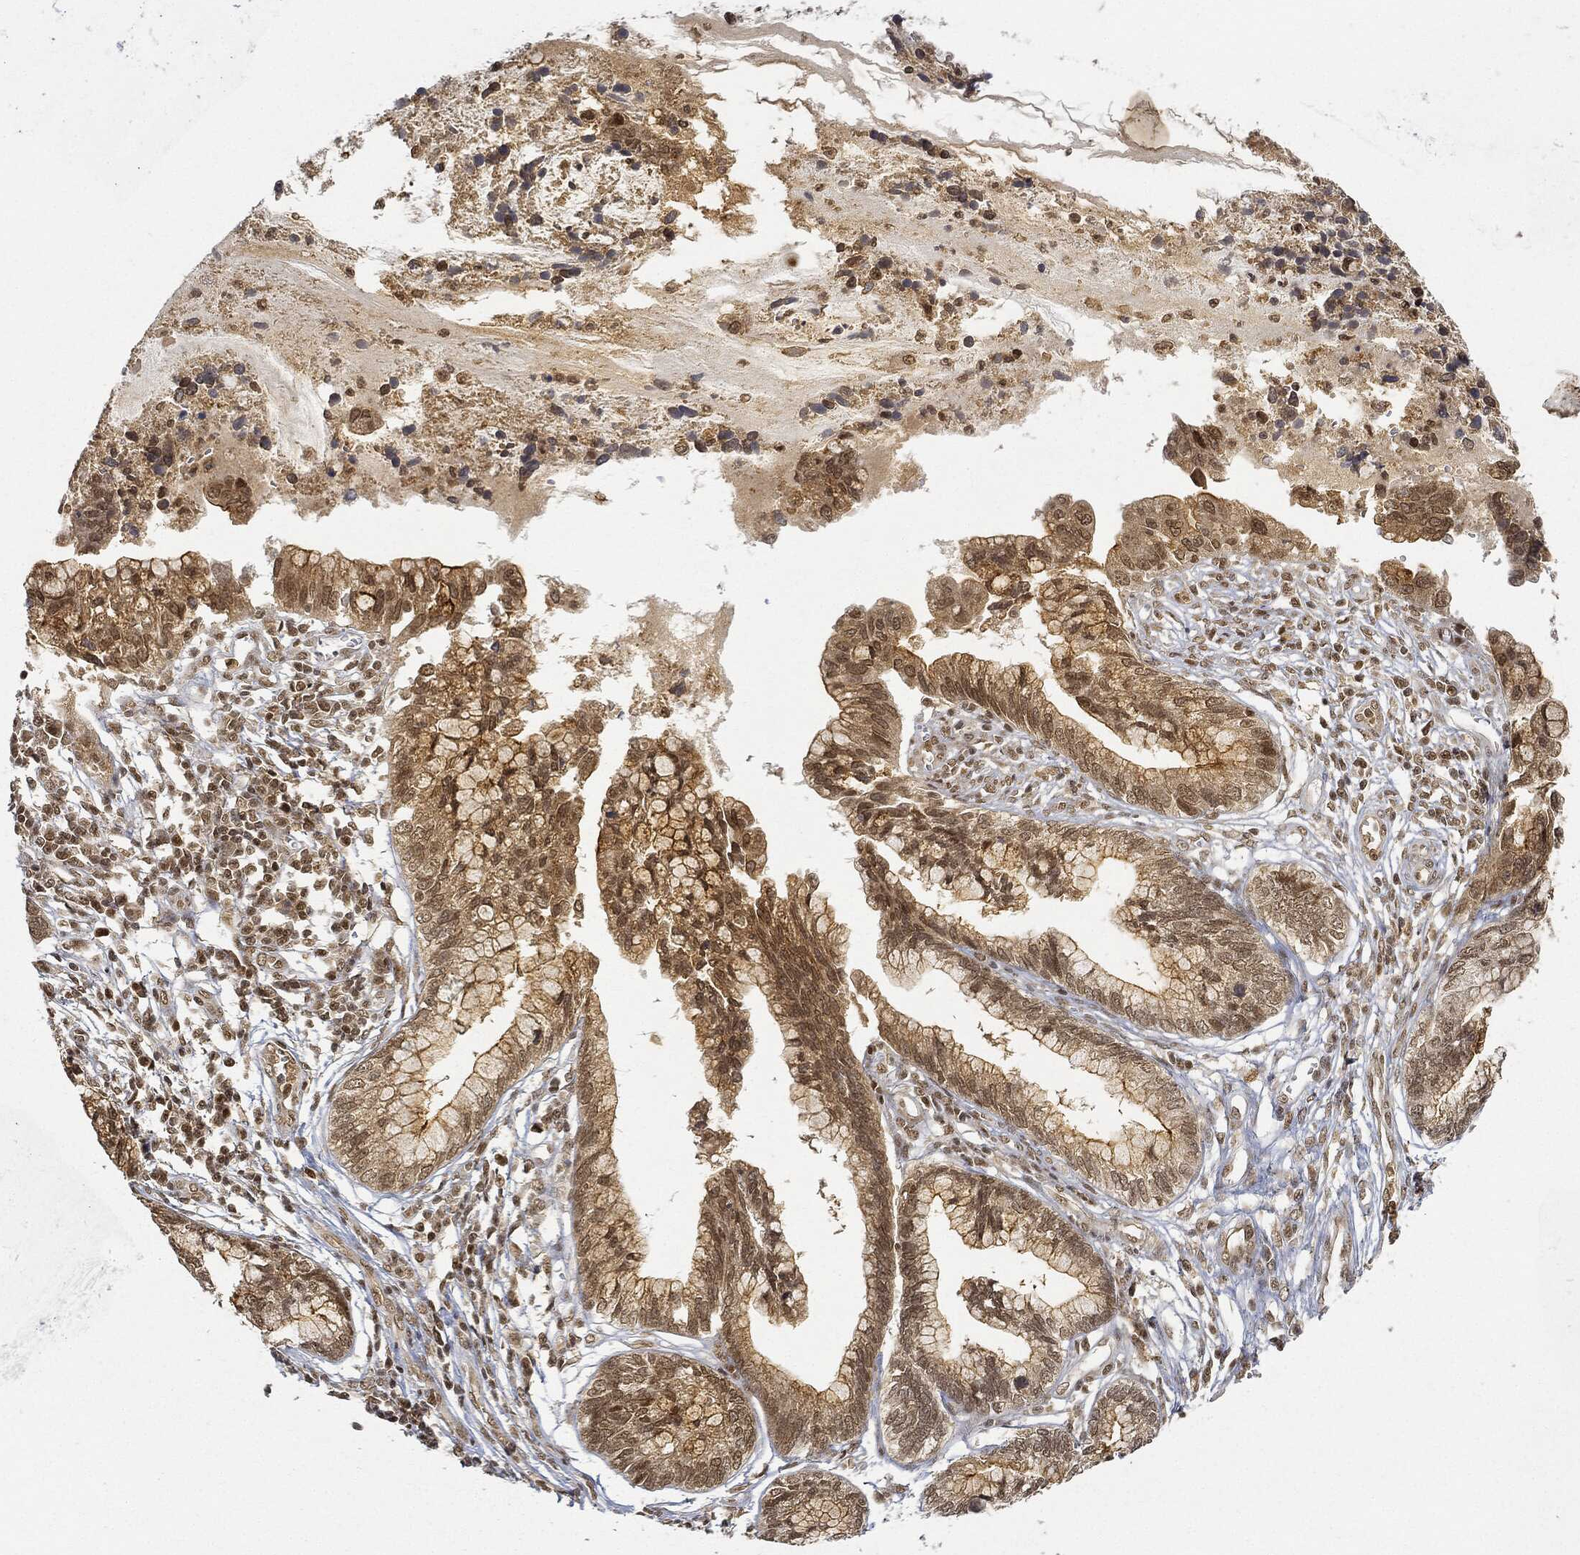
{"staining": {"intensity": "moderate", "quantity": "25%-75%", "location": "cytoplasmic/membranous,nuclear"}, "tissue": "cervical cancer", "cell_type": "Tumor cells", "image_type": "cancer", "snomed": [{"axis": "morphology", "description": "Adenocarcinoma, NOS"}, {"axis": "topography", "description": "Cervix"}], "caption": "Cervical cancer stained for a protein (brown) exhibits moderate cytoplasmic/membranous and nuclear positive expression in approximately 25%-75% of tumor cells.", "gene": "CIB1", "patient": {"sex": "female", "age": 44}}